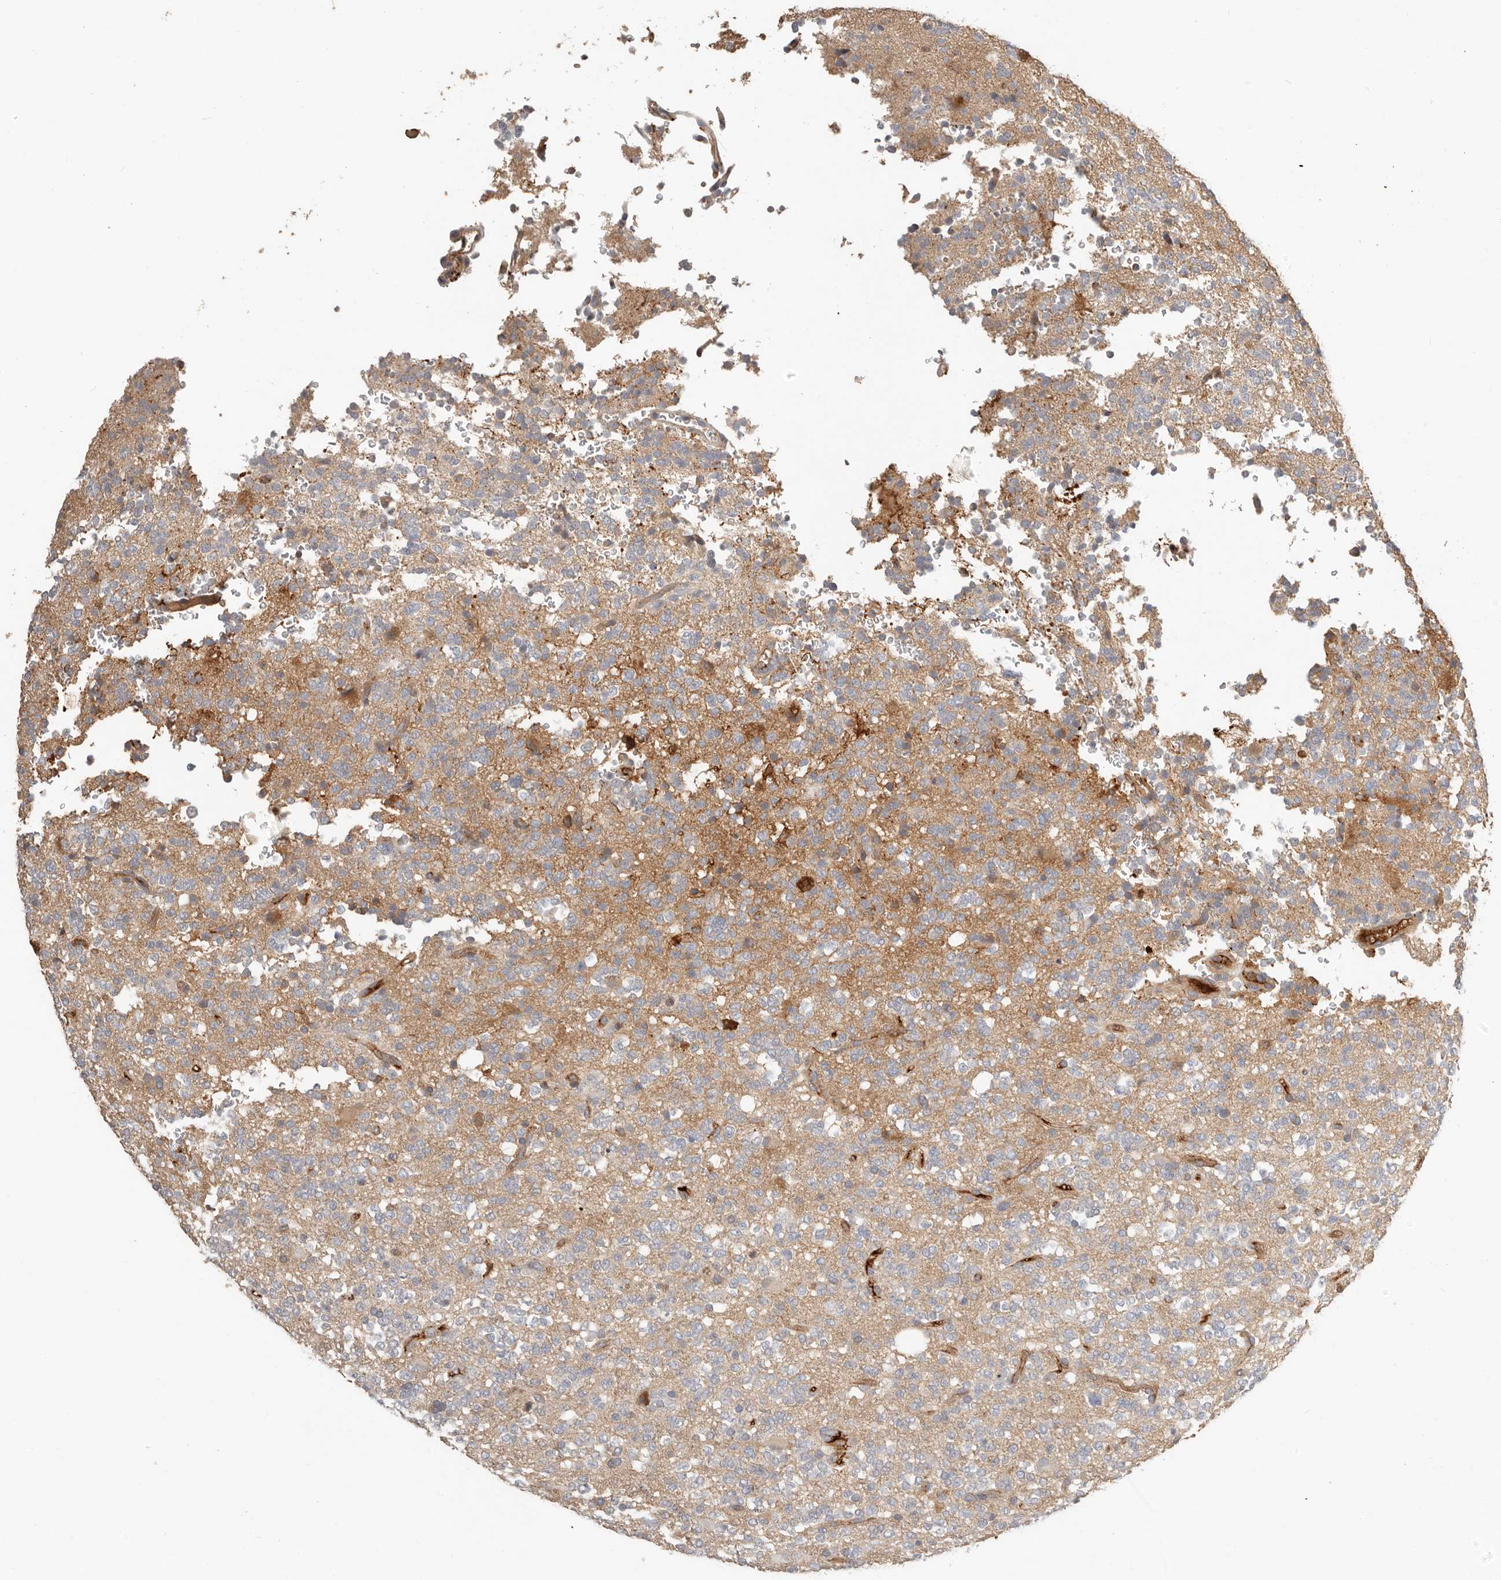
{"staining": {"intensity": "weak", "quantity": "<25%", "location": "cytoplasmic/membranous"}, "tissue": "glioma", "cell_type": "Tumor cells", "image_type": "cancer", "snomed": [{"axis": "morphology", "description": "Glioma, malignant, High grade"}, {"axis": "topography", "description": "Brain"}], "caption": "High magnification brightfield microscopy of malignant glioma (high-grade) stained with DAB (3,3'-diaminobenzidine) (brown) and counterstained with hematoxylin (blue): tumor cells show no significant staining. (DAB immunohistochemistry with hematoxylin counter stain).", "gene": "MTFR2", "patient": {"sex": "female", "age": 62}}